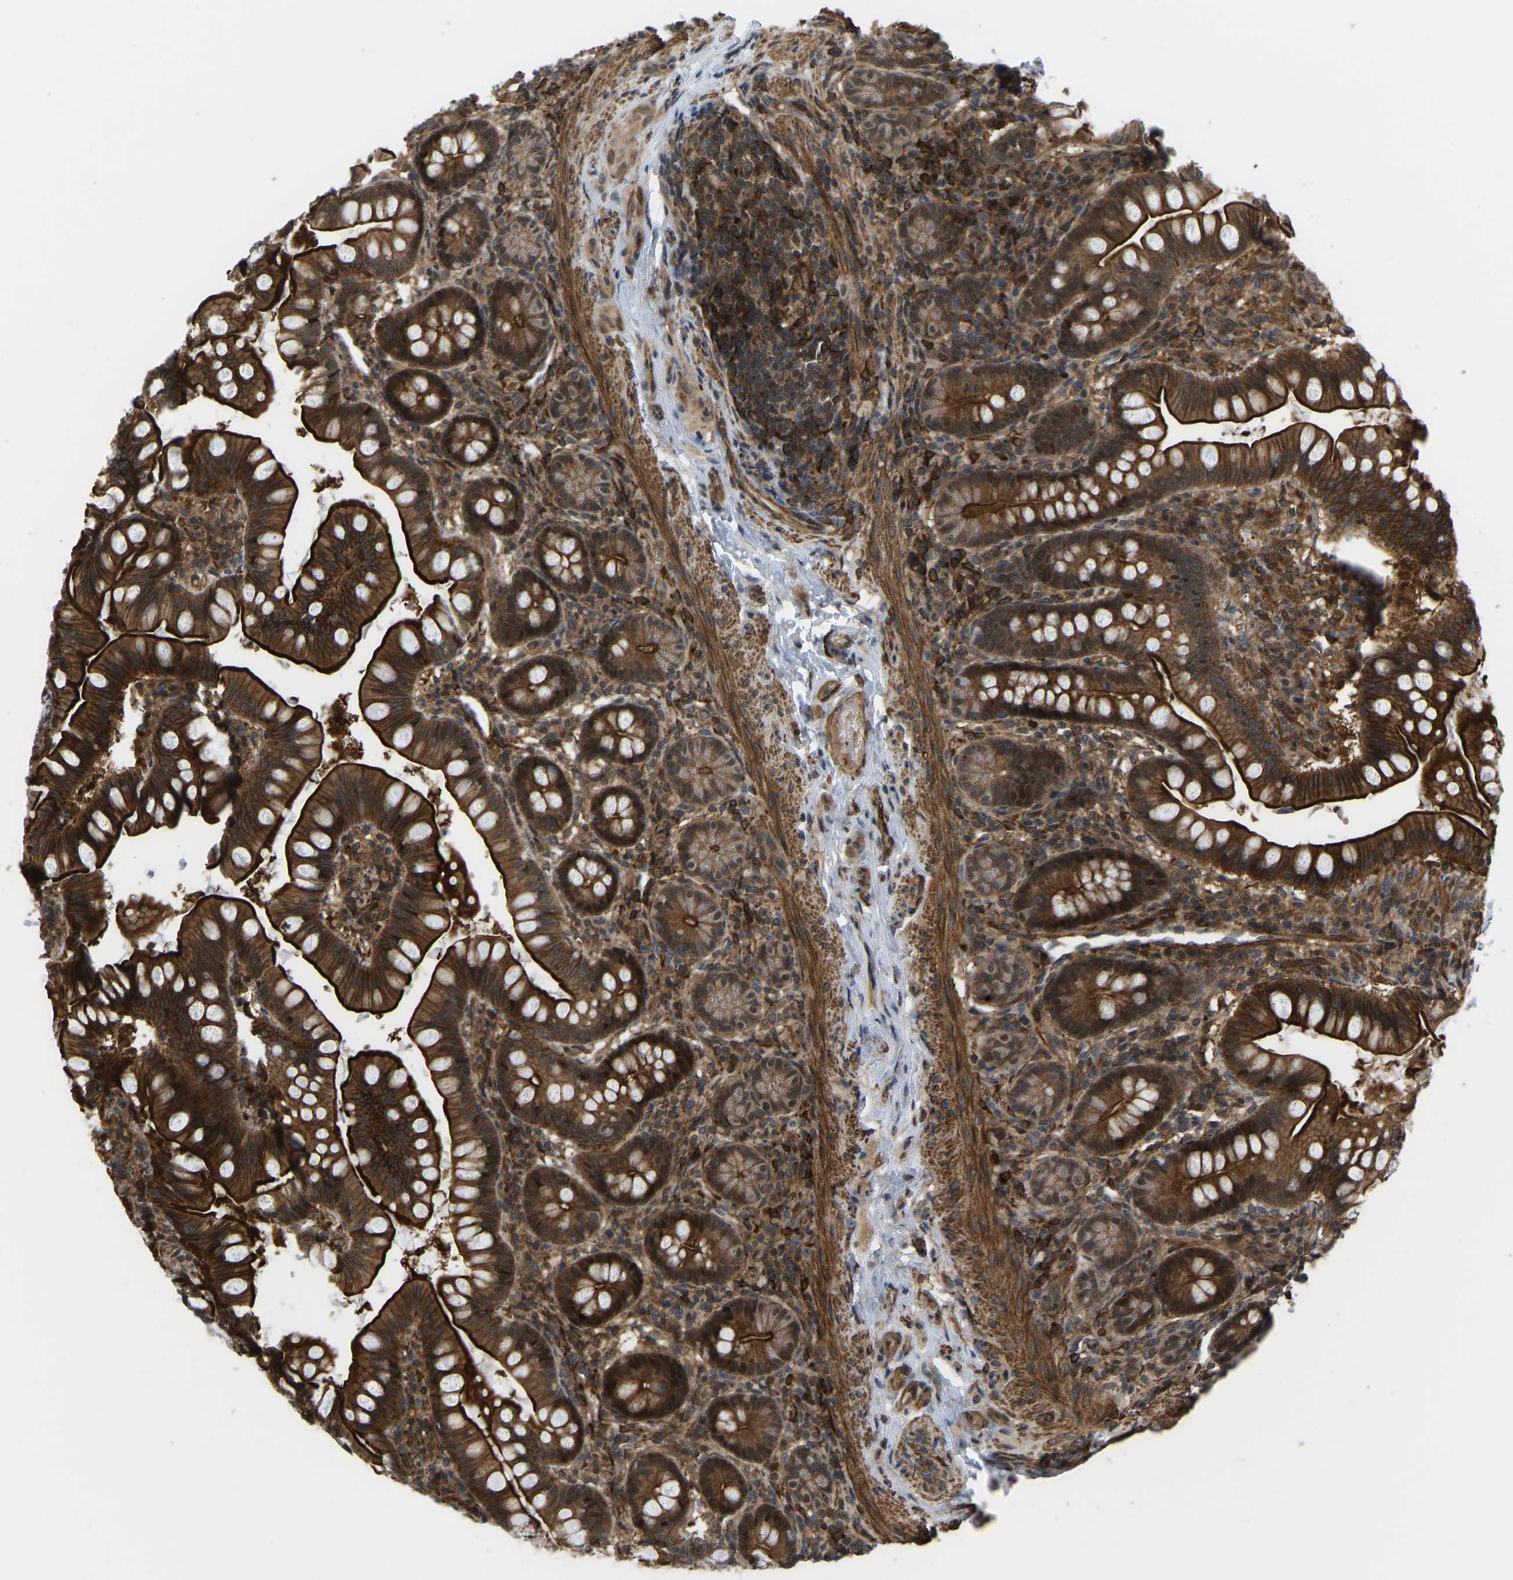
{"staining": {"intensity": "strong", "quantity": ">75%", "location": "cytoplasmic/membranous"}, "tissue": "small intestine", "cell_type": "Glandular cells", "image_type": "normal", "snomed": [{"axis": "morphology", "description": "Normal tissue, NOS"}, {"axis": "topography", "description": "Small intestine"}], "caption": "DAB (3,3'-diaminobenzidine) immunohistochemical staining of normal human small intestine demonstrates strong cytoplasmic/membranous protein staining in about >75% of glandular cells. (DAB (3,3'-diaminobenzidine) IHC with brightfield microscopy, high magnification).", "gene": "CYP7B1", "patient": {"sex": "male", "age": 7}}